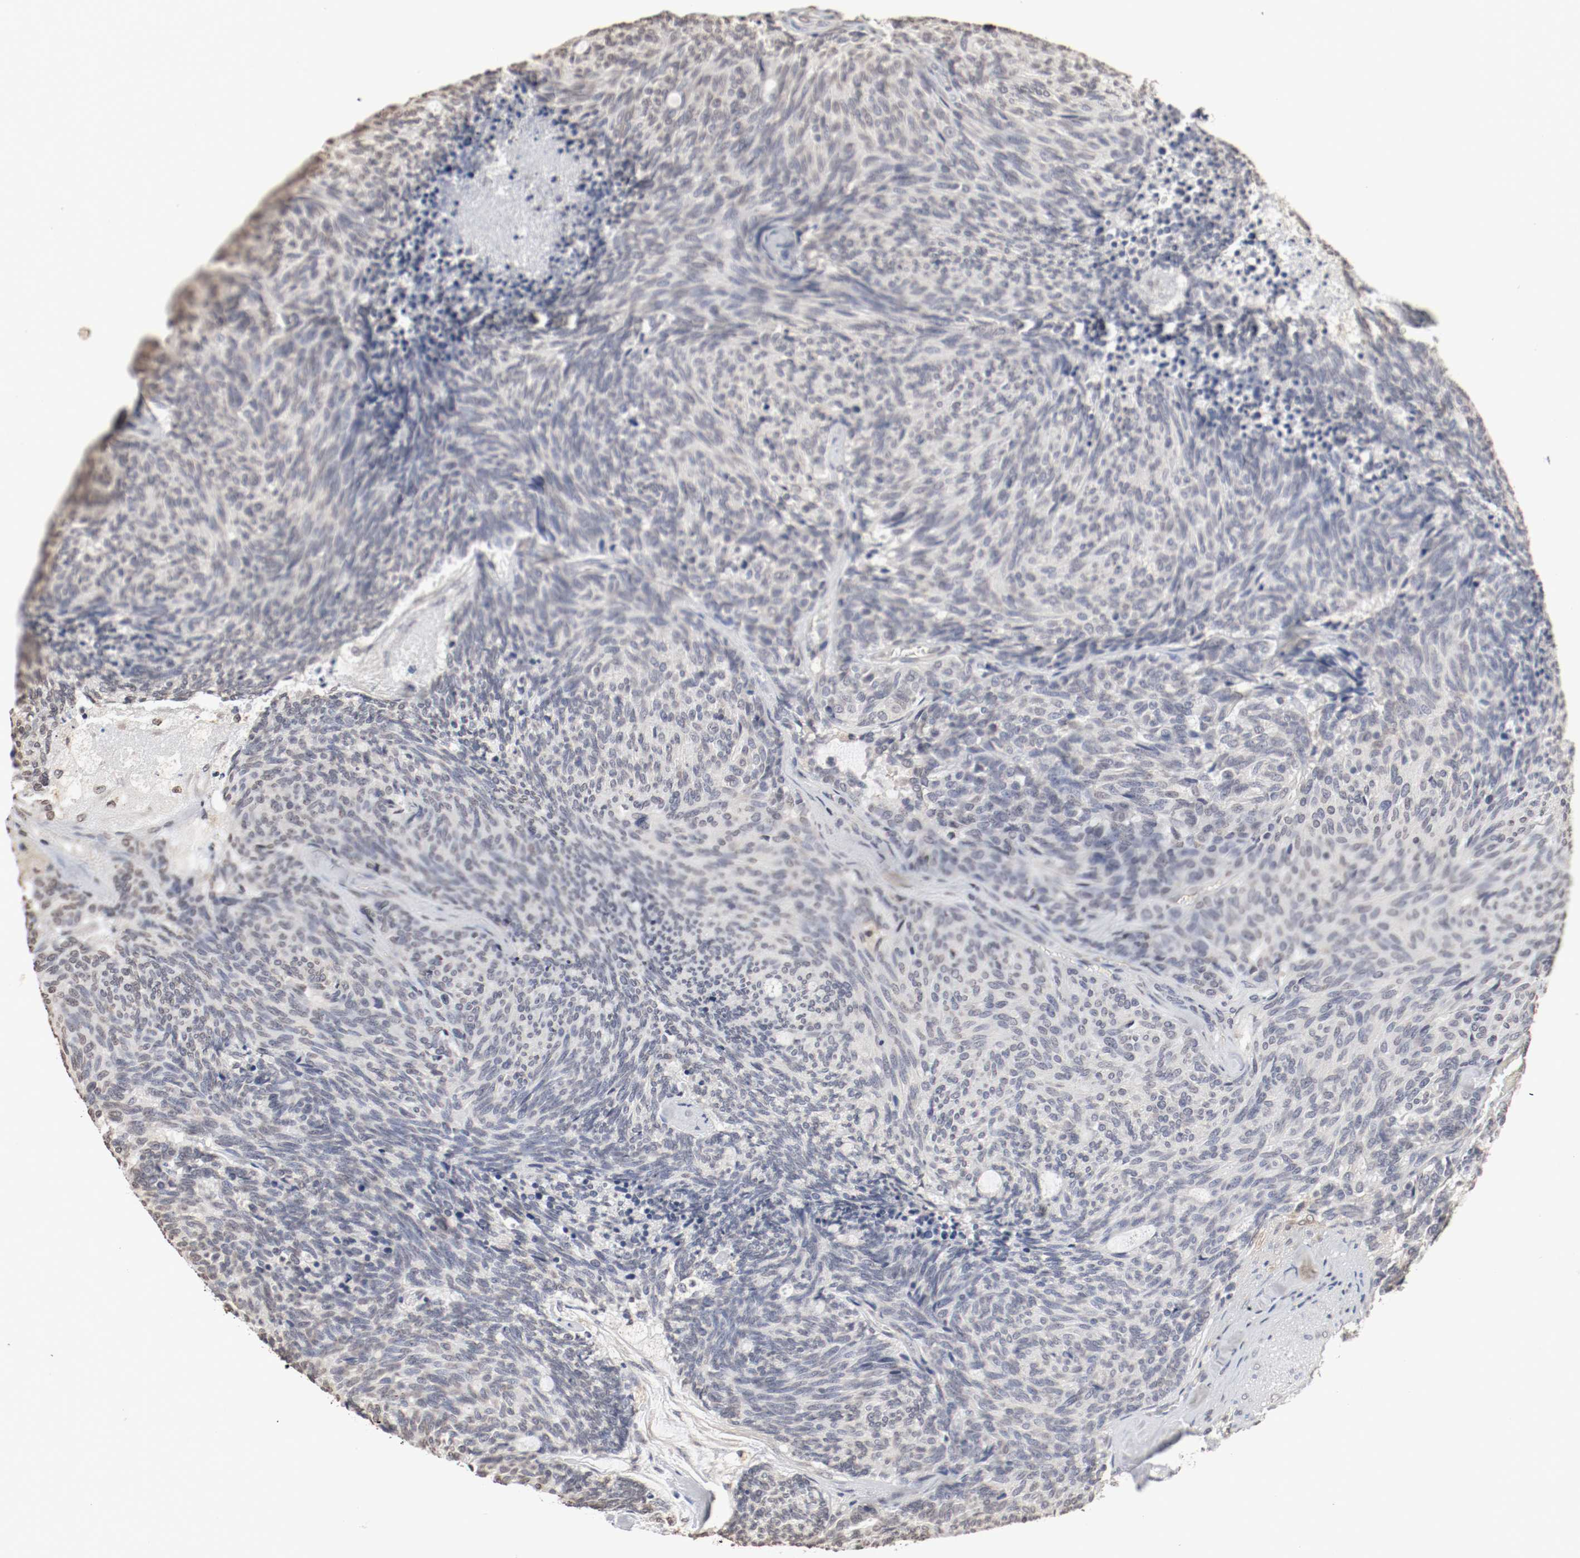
{"staining": {"intensity": "negative", "quantity": "none", "location": "none"}, "tissue": "carcinoid", "cell_type": "Tumor cells", "image_type": "cancer", "snomed": [{"axis": "morphology", "description": "Carcinoid, malignant, NOS"}, {"axis": "topography", "description": "Pancreas"}], "caption": "Tumor cells are negative for brown protein staining in carcinoid (malignant). Nuclei are stained in blue.", "gene": "WASL", "patient": {"sex": "female", "age": 54}}